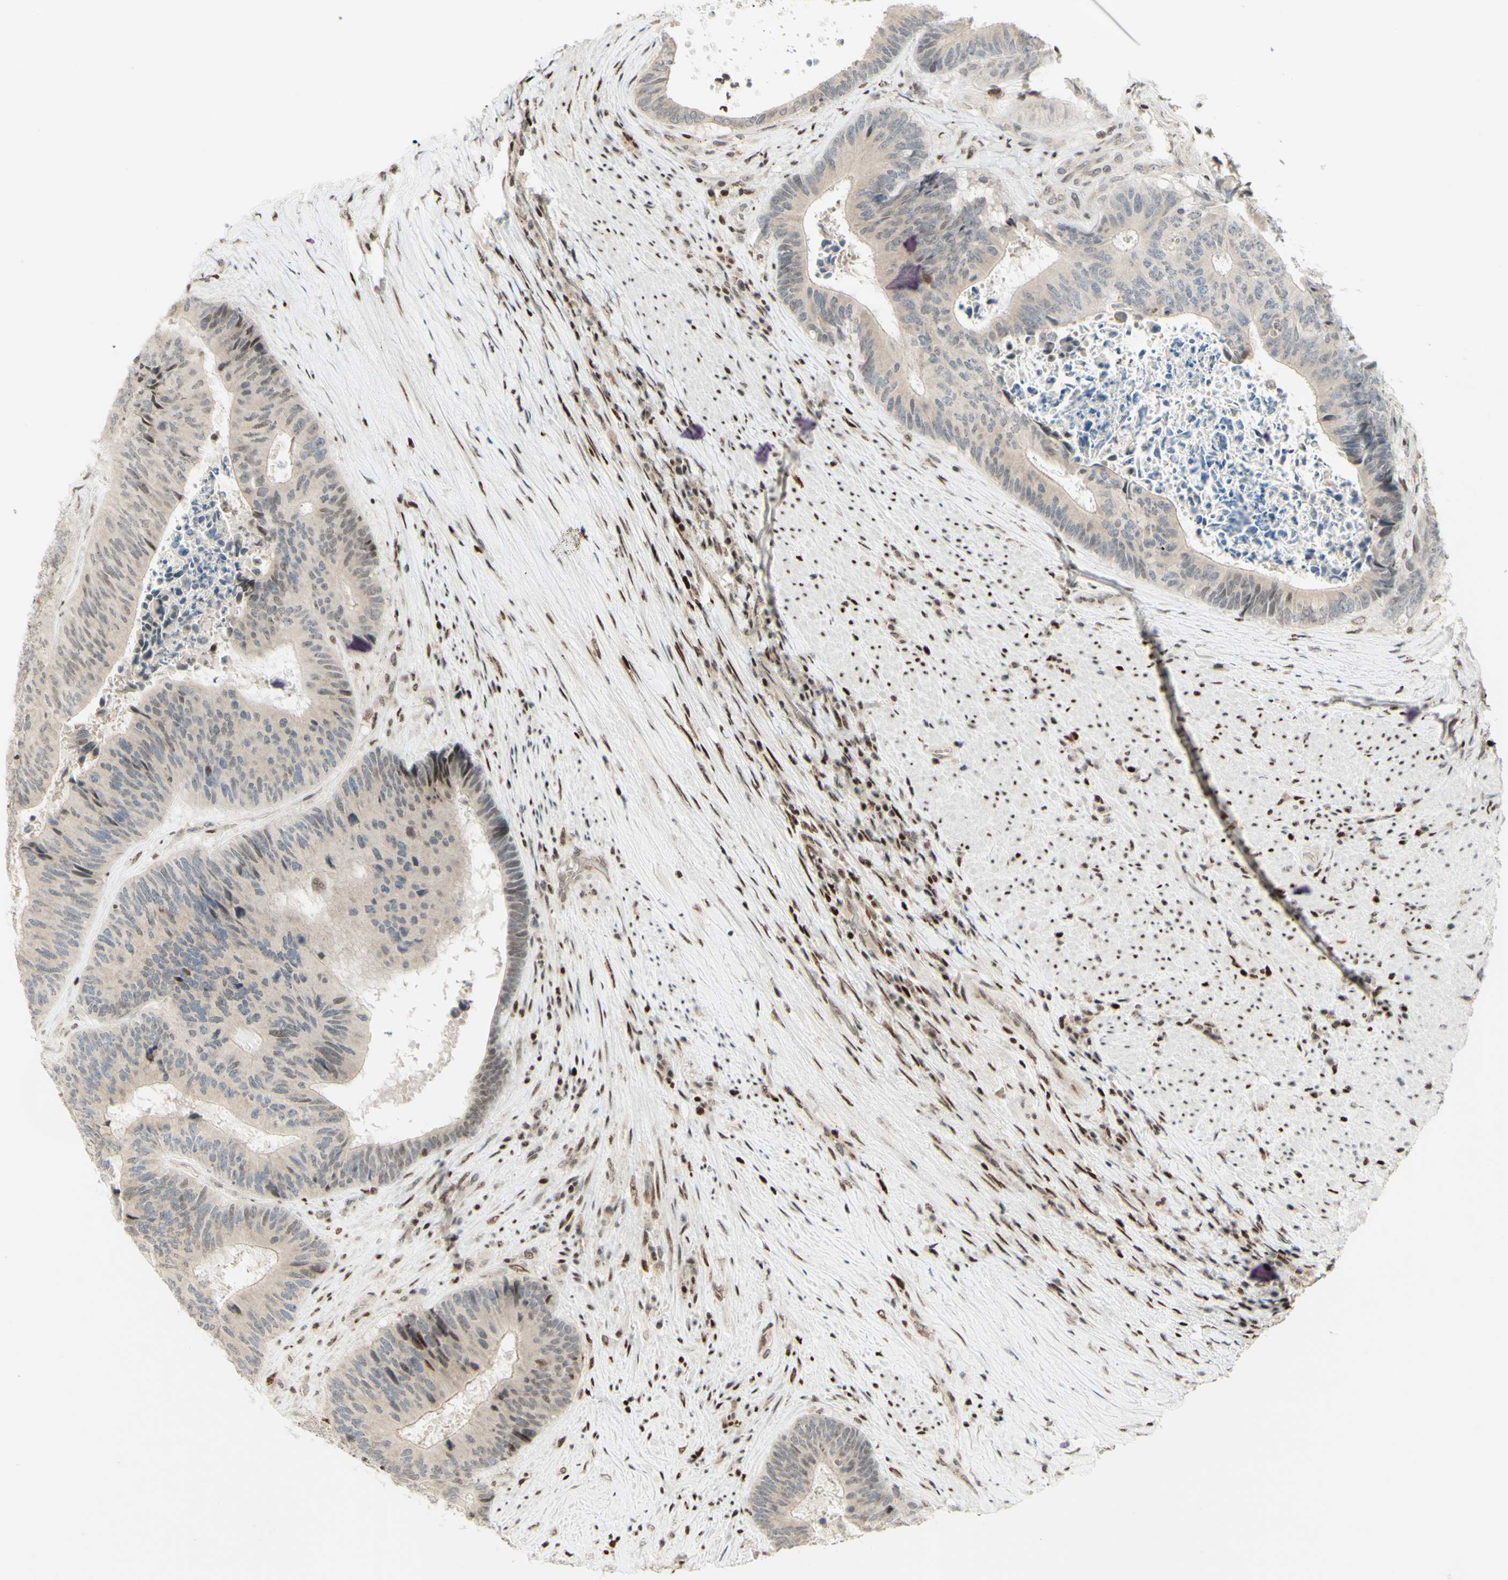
{"staining": {"intensity": "weak", "quantity": ">75%", "location": "cytoplasmic/membranous"}, "tissue": "colorectal cancer", "cell_type": "Tumor cells", "image_type": "cancer", "snomed": [{"axis": "morphology", "description": "Adenocarcinoma, NOS"}, {"axis": "topography", "description": "Rectum"}], "caption": "Immunohistochemistry (IHC) micrograph of human colorectal adenocarcinoma stained for a protein (brown), which demonstrates low levels of weak cytoplasmic/membranous positivity in approximately >75% of tumor cells.", "gene": "CDKL5", "patient": {"sex": "male", "age": 72}}